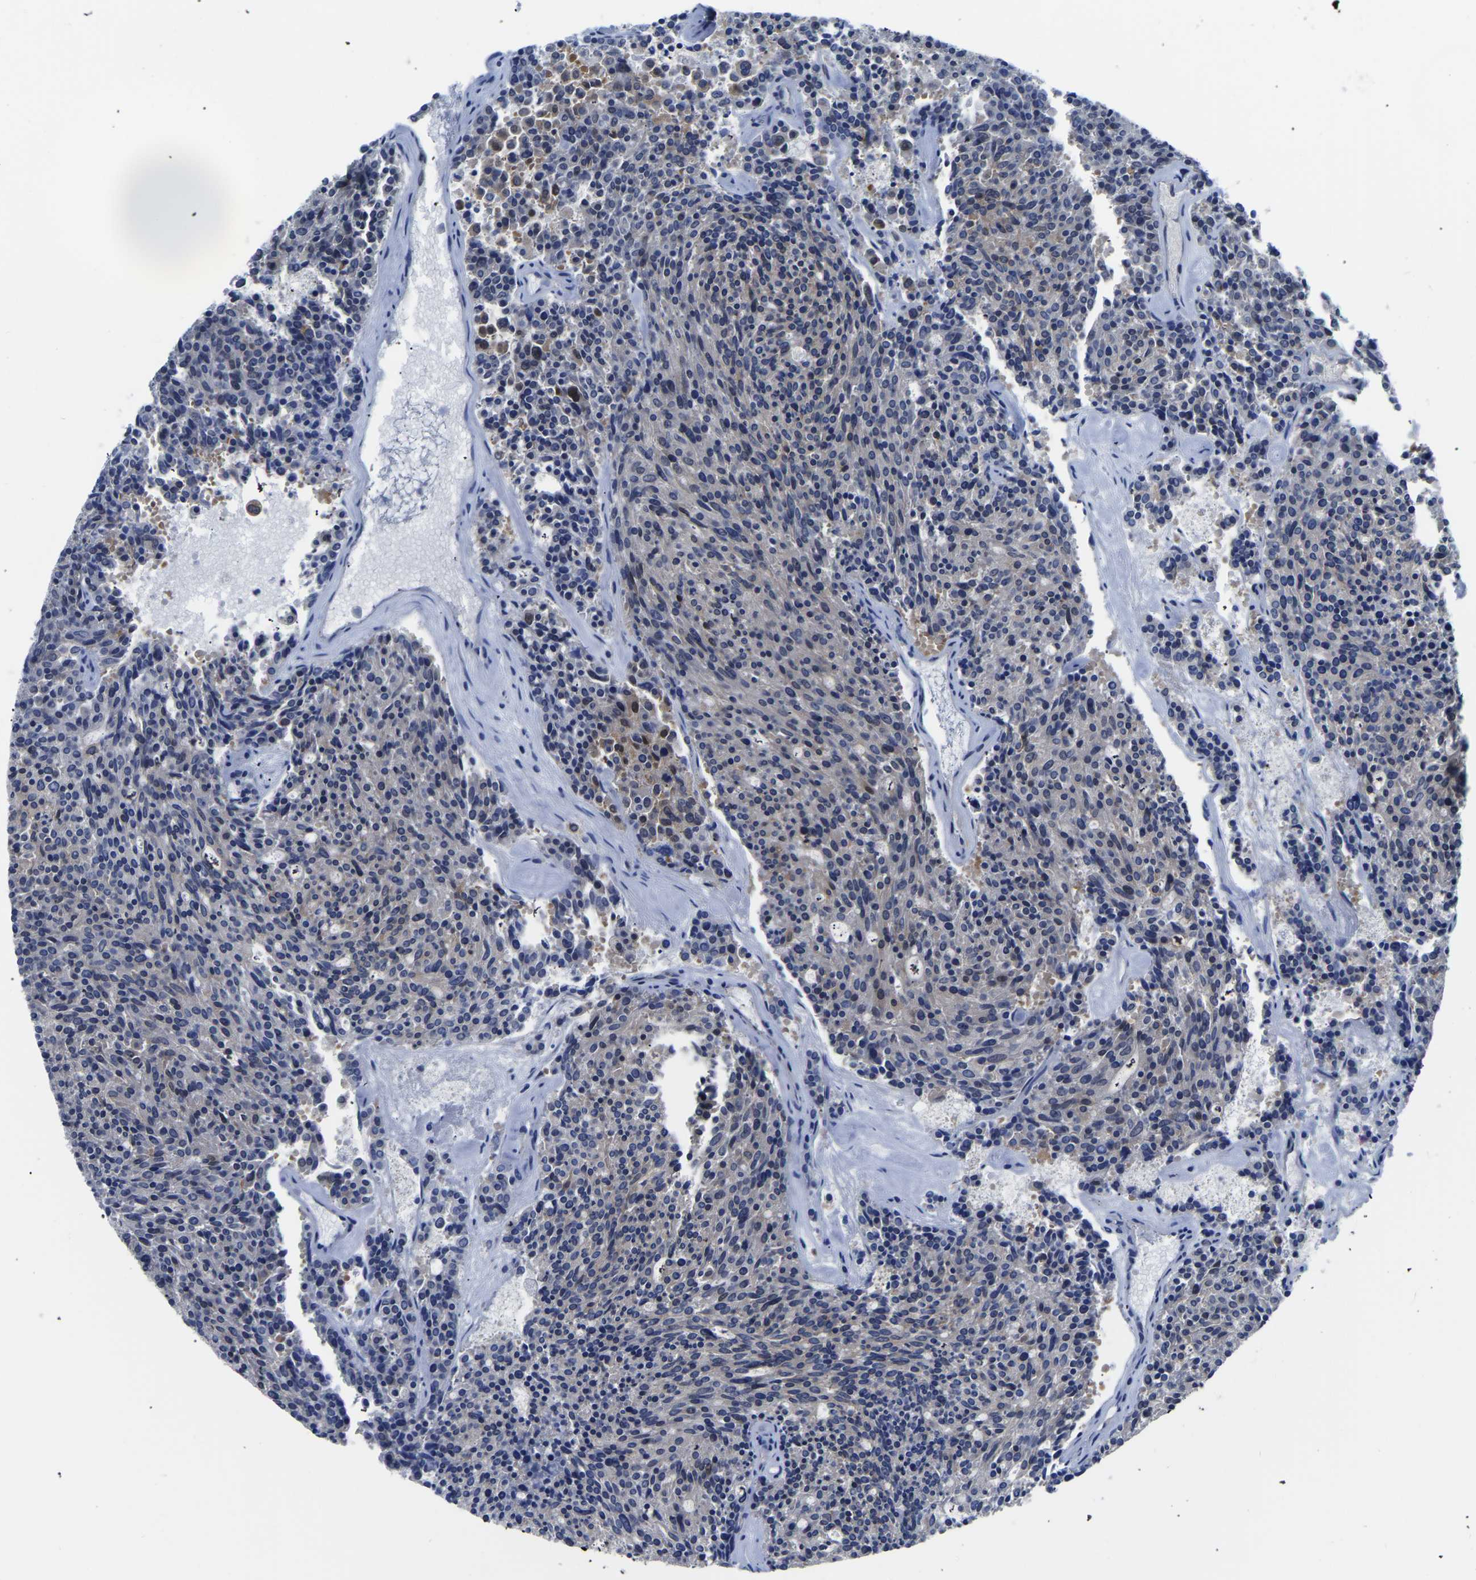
{"staining": {"intensity": "moderate", "quantity": "<25%", "location": "cytoplasmic/membranous"}, "tissue": "carcinoid", "cell_type": "Tumor cells", "image_type": "cancer", "snomed": [{"axis": "morphology", "description": "Carcinoid, malignant, NOS"}, {"axis": "topography", "description": "Pancreas"}], "caption": "About <25% of tumor cells in carcinoid show moderate cytoplasmic/membranous protein positivity as visualized by brown immunohistochemical staining.", "gene": "TFG", "patient": {"sex": "female", "age": 54}}